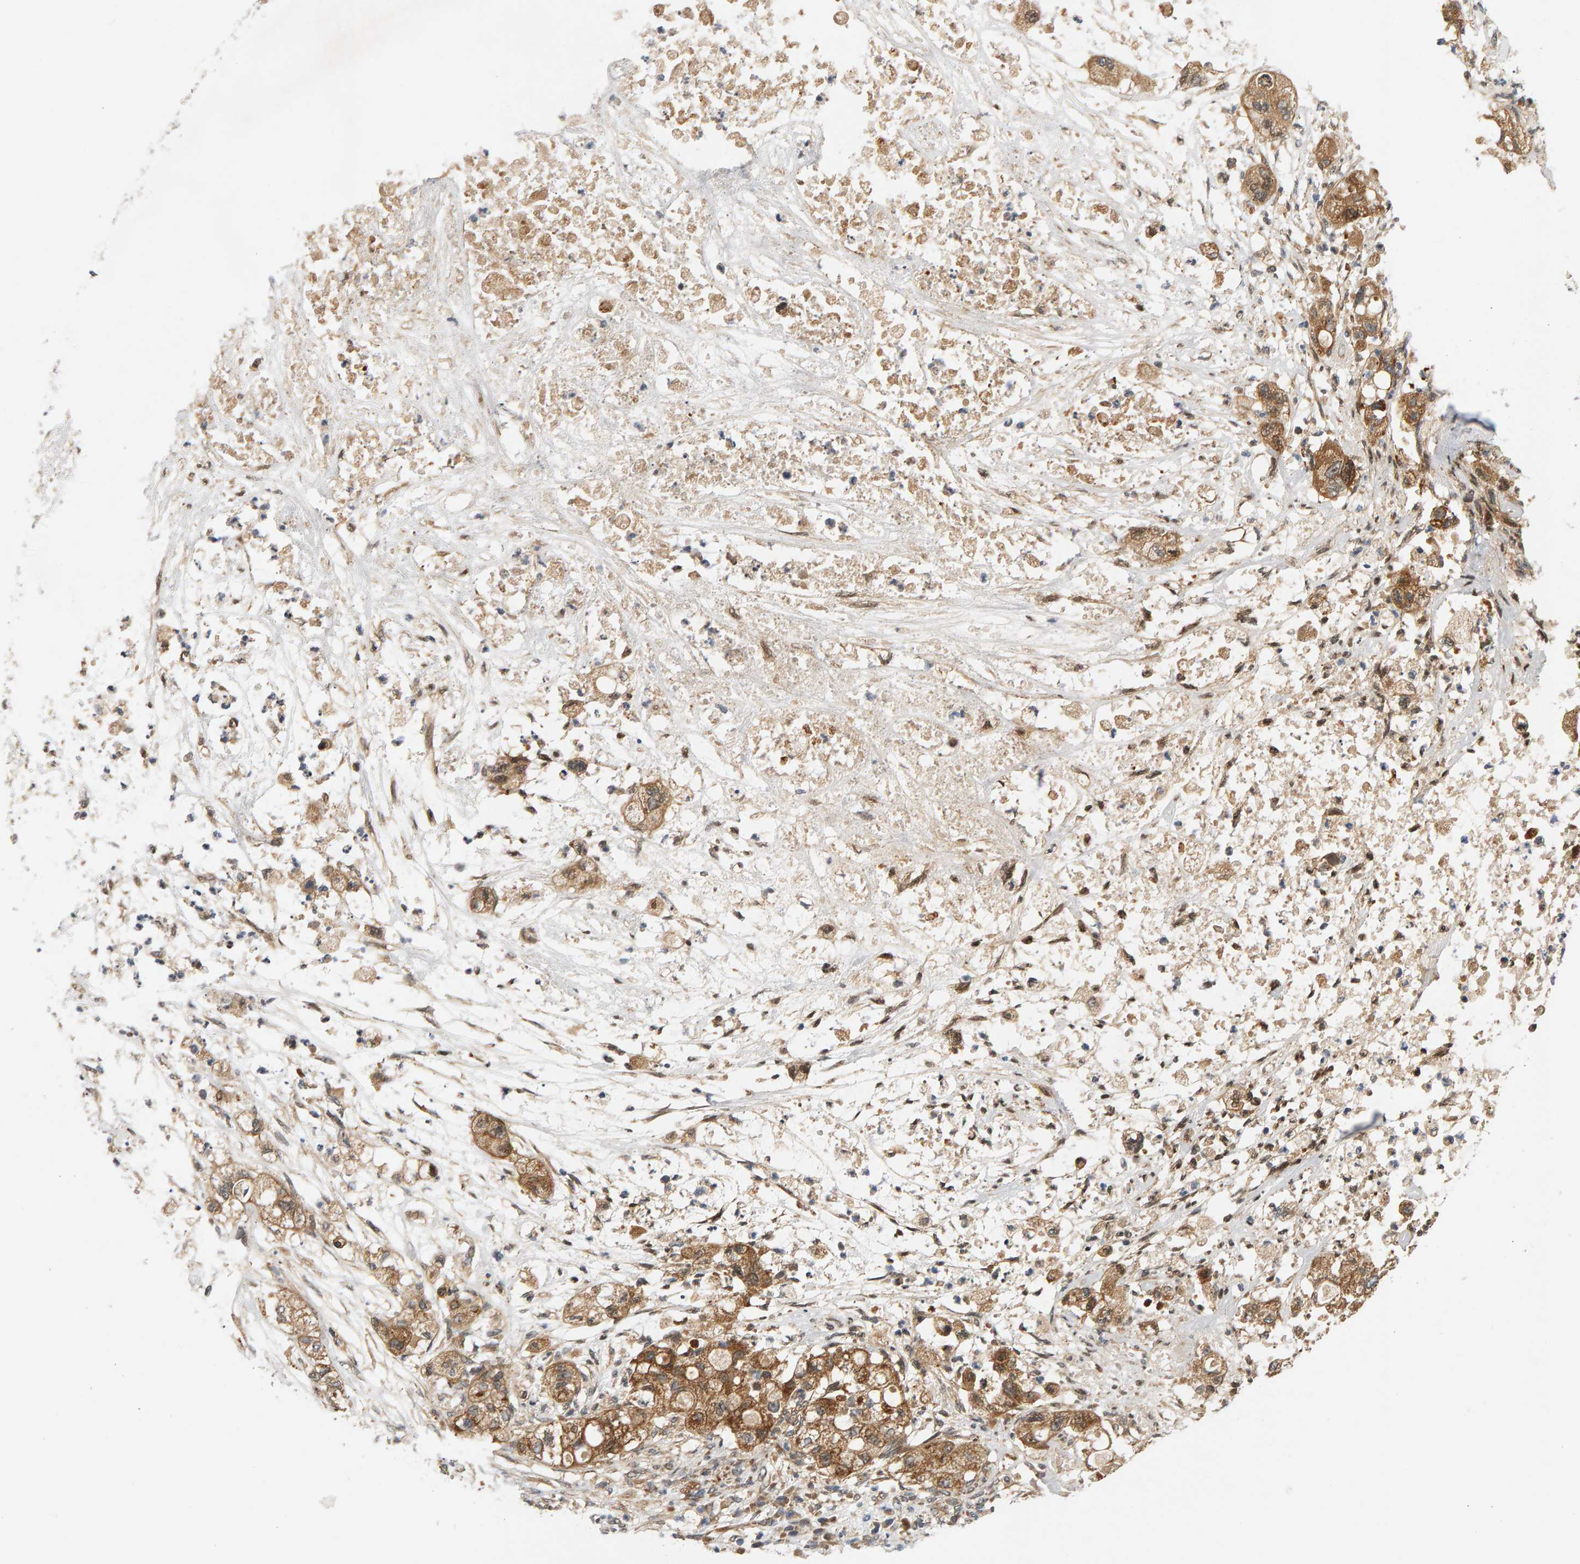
{"staining": {"intensity": "moderate", "quantity": ">75%", "location": "cytoplasmic/membranous"}, "tissue": "pancreatic cancer", "cell_type": "Tumor cells", "image_type": "cancer", "snomed": [{"axis": "morphology", "description": "Adenocarcinoma, NOS"}, {"axis": "topography", "description": "Pancreas"}], "caption": "This image displays IHC staining of pancreatic cancer (adenocarcinoma), with medium moderate cytoplasmic/membranous positivity in approximately >75% of tumor cells.", "gene": "BAHCC1", "patient": {"sex": "female", "age": 78}}